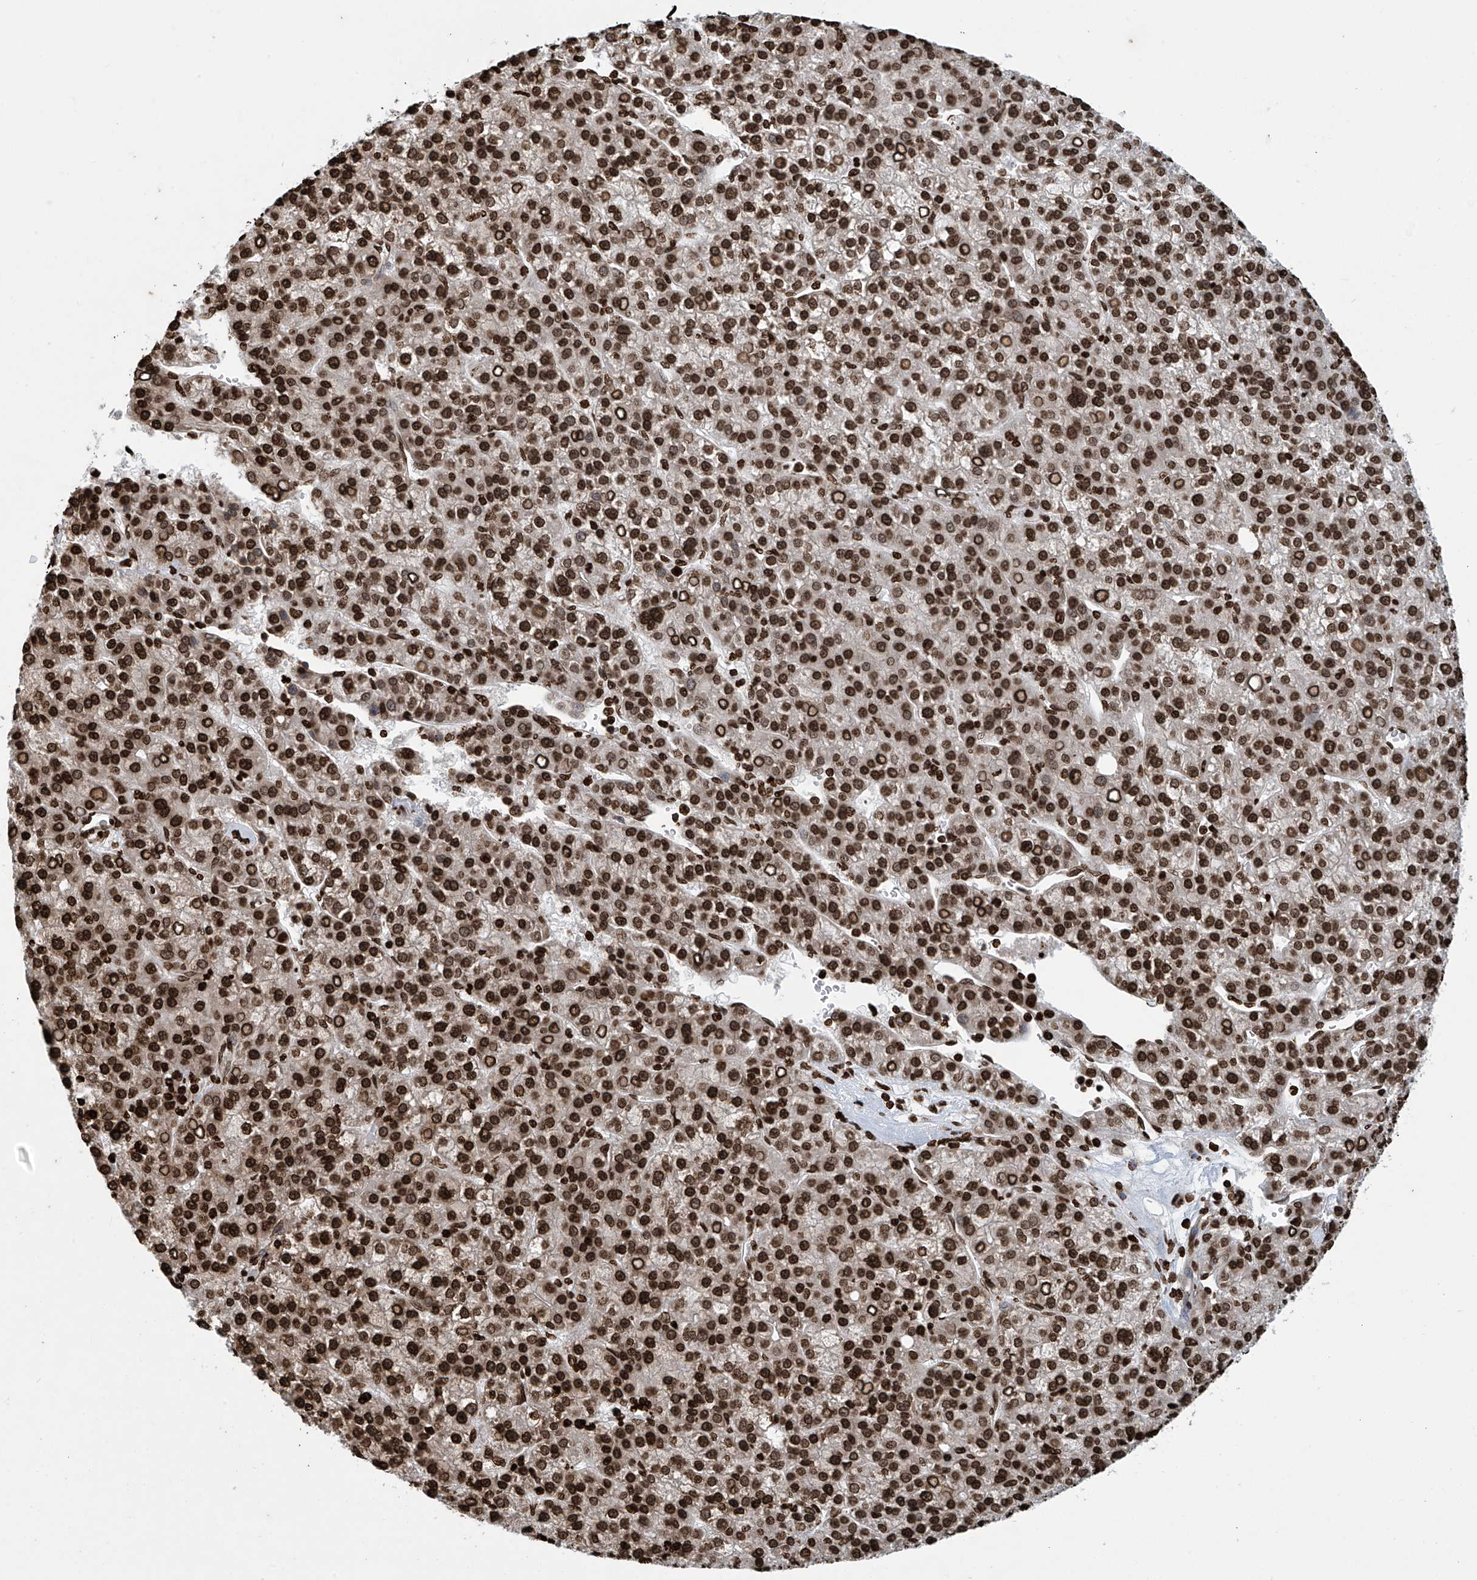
{"staining": {"intensity": "strong", "quantity": ">75%", "location": "nuclear"}, "tissue": "liver cancer", "cell_type": "Tumor cells", "image_type": "cancer", "snomed": [{"axis": "morphology", "description": "Carcinoma, Hepatocellular, NOS"}, {"axis": "topography", "description": "Liver"}], "caption": "Human liver cancer stained with a brown dye shows strong nuclear positive expression in about >75% of tumor cells.", "gene": "DPPA2", "patient": {"sex": "female", "age": 58}}